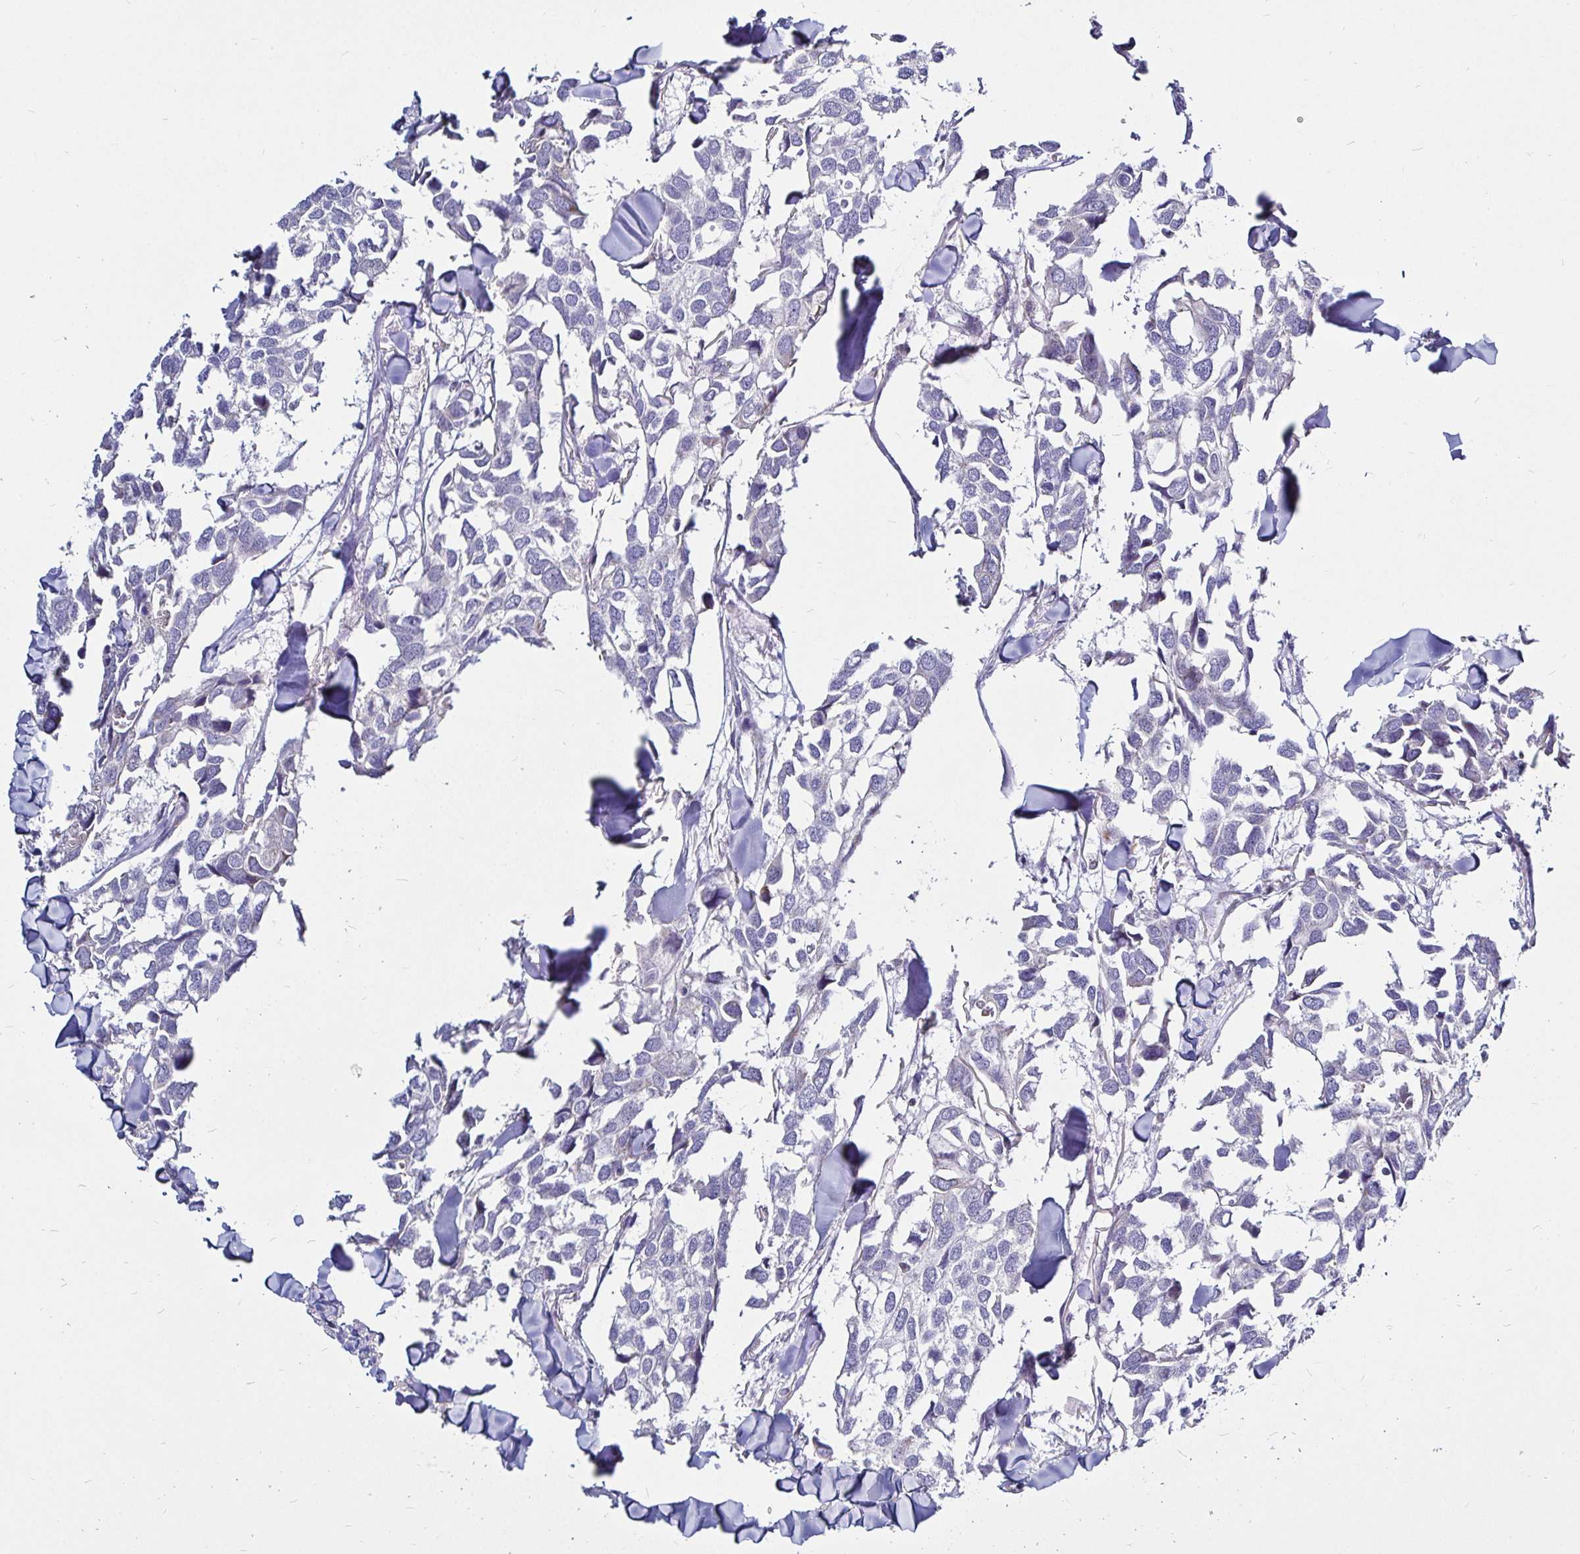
{"staining": {"intensity": "negative", "quantity": "none", "location": "none"}, "tissue": "breast cancer", "cell_type": "Tumor cells", "image_type": "cancer", "snomed": [{"axis": "morphology", "description": "Duct carcinoma"}, {"axis": "topography", "description": "Breast"}], "caption": "Tumor cells show no significant protein positivity in breast intraductal carcinoma.", "gene": "PGAM2", "patient": {"sex": "female", "age": 83}}